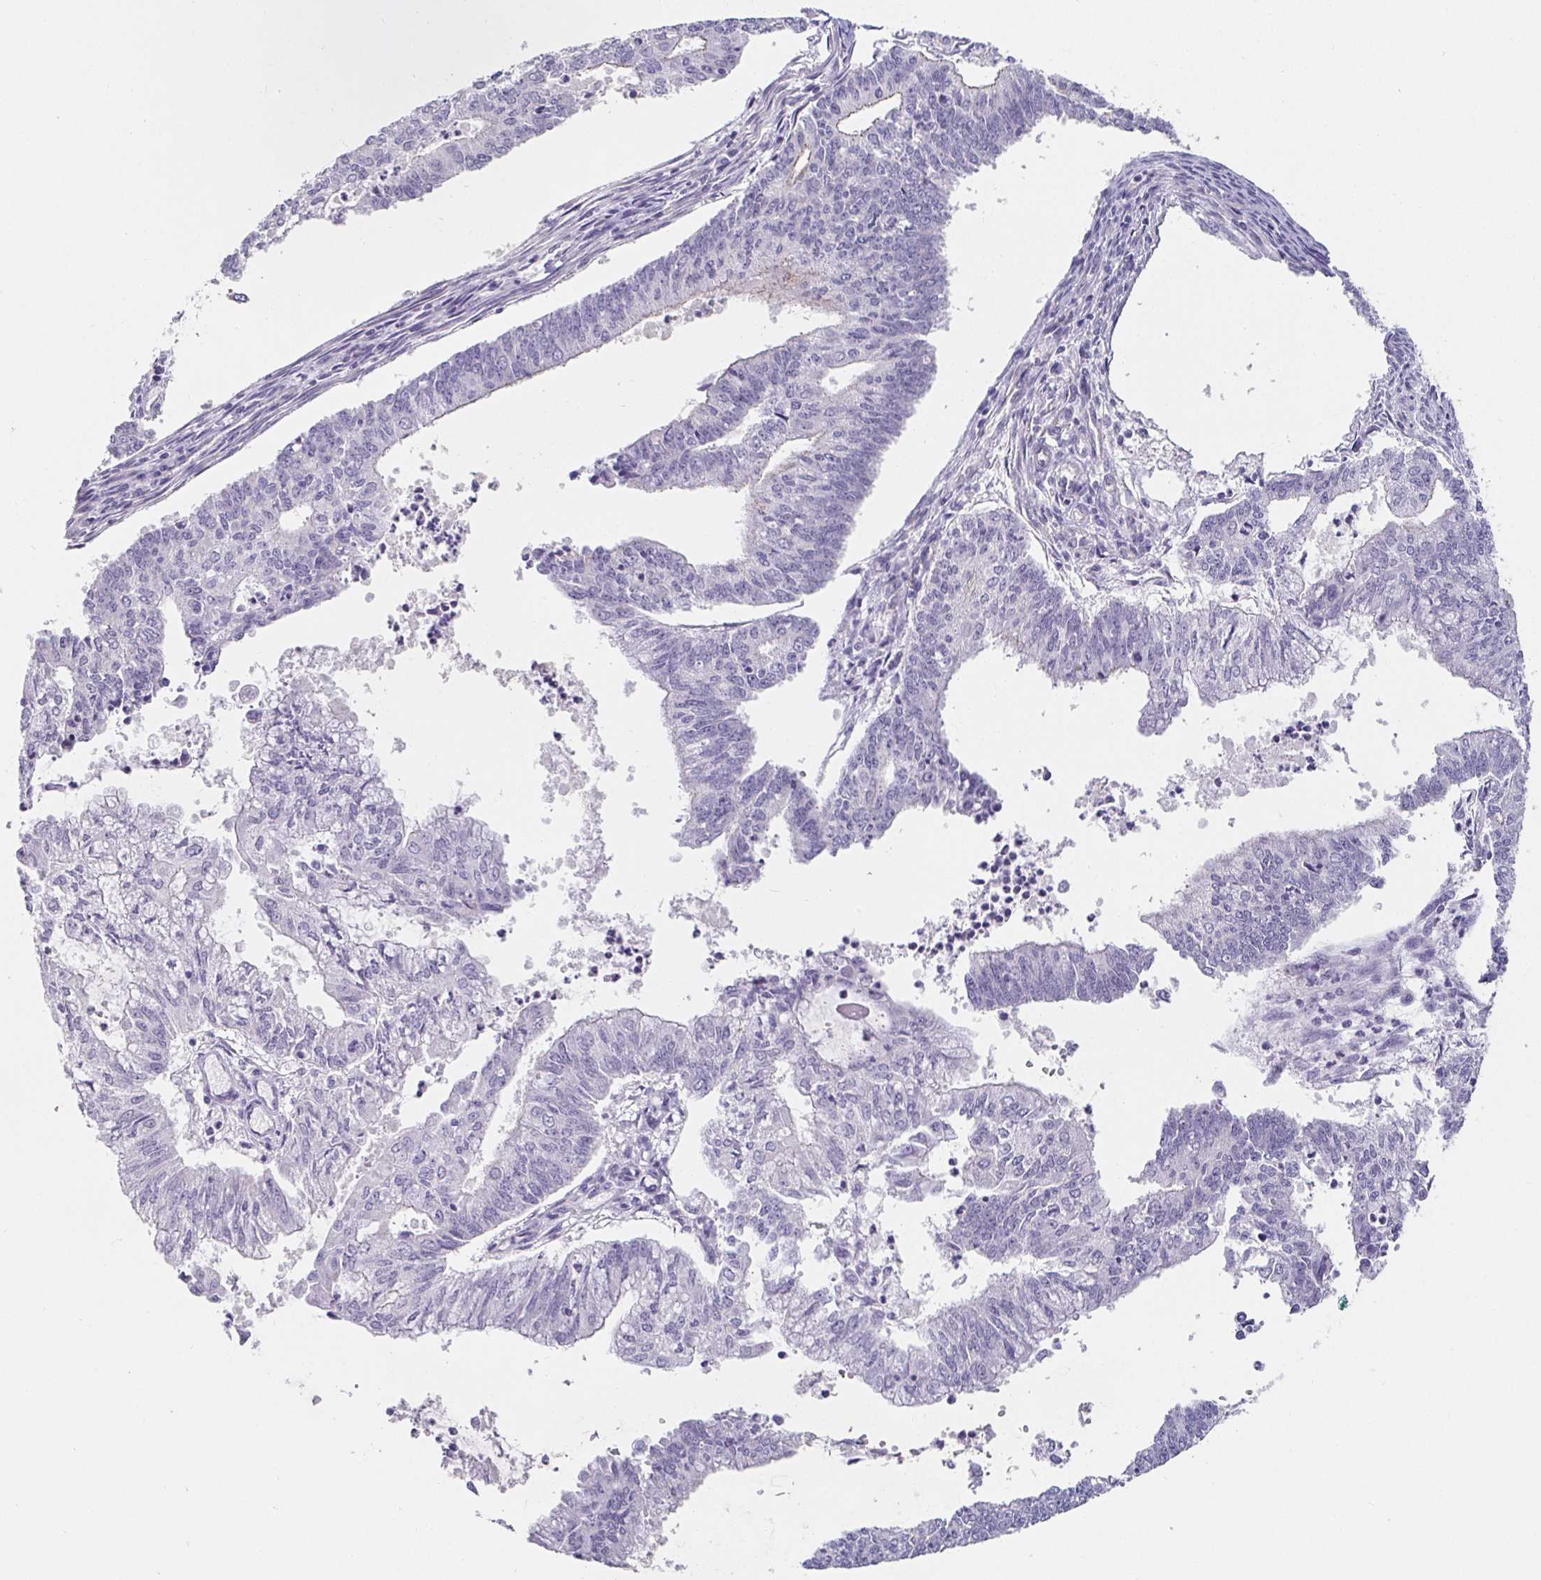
{"staining": {"intensity": "negative", "quantity": "none", "location": "none"}, "tissue": "endometrial cancer", "cell_type": "Tumor cells", "image_type": "cancer", "snomed": [{"axis": "morphology", "description": "Adenocarcinoma, NOS"}, {"axis": "topography", "description": "Endometrium"}], "caption": "Tumor cells are negative for protein expression in human endometrial adenocarcinoma.", "gene": "PDX1", "patient": {"sex": "female", "age": 61}}